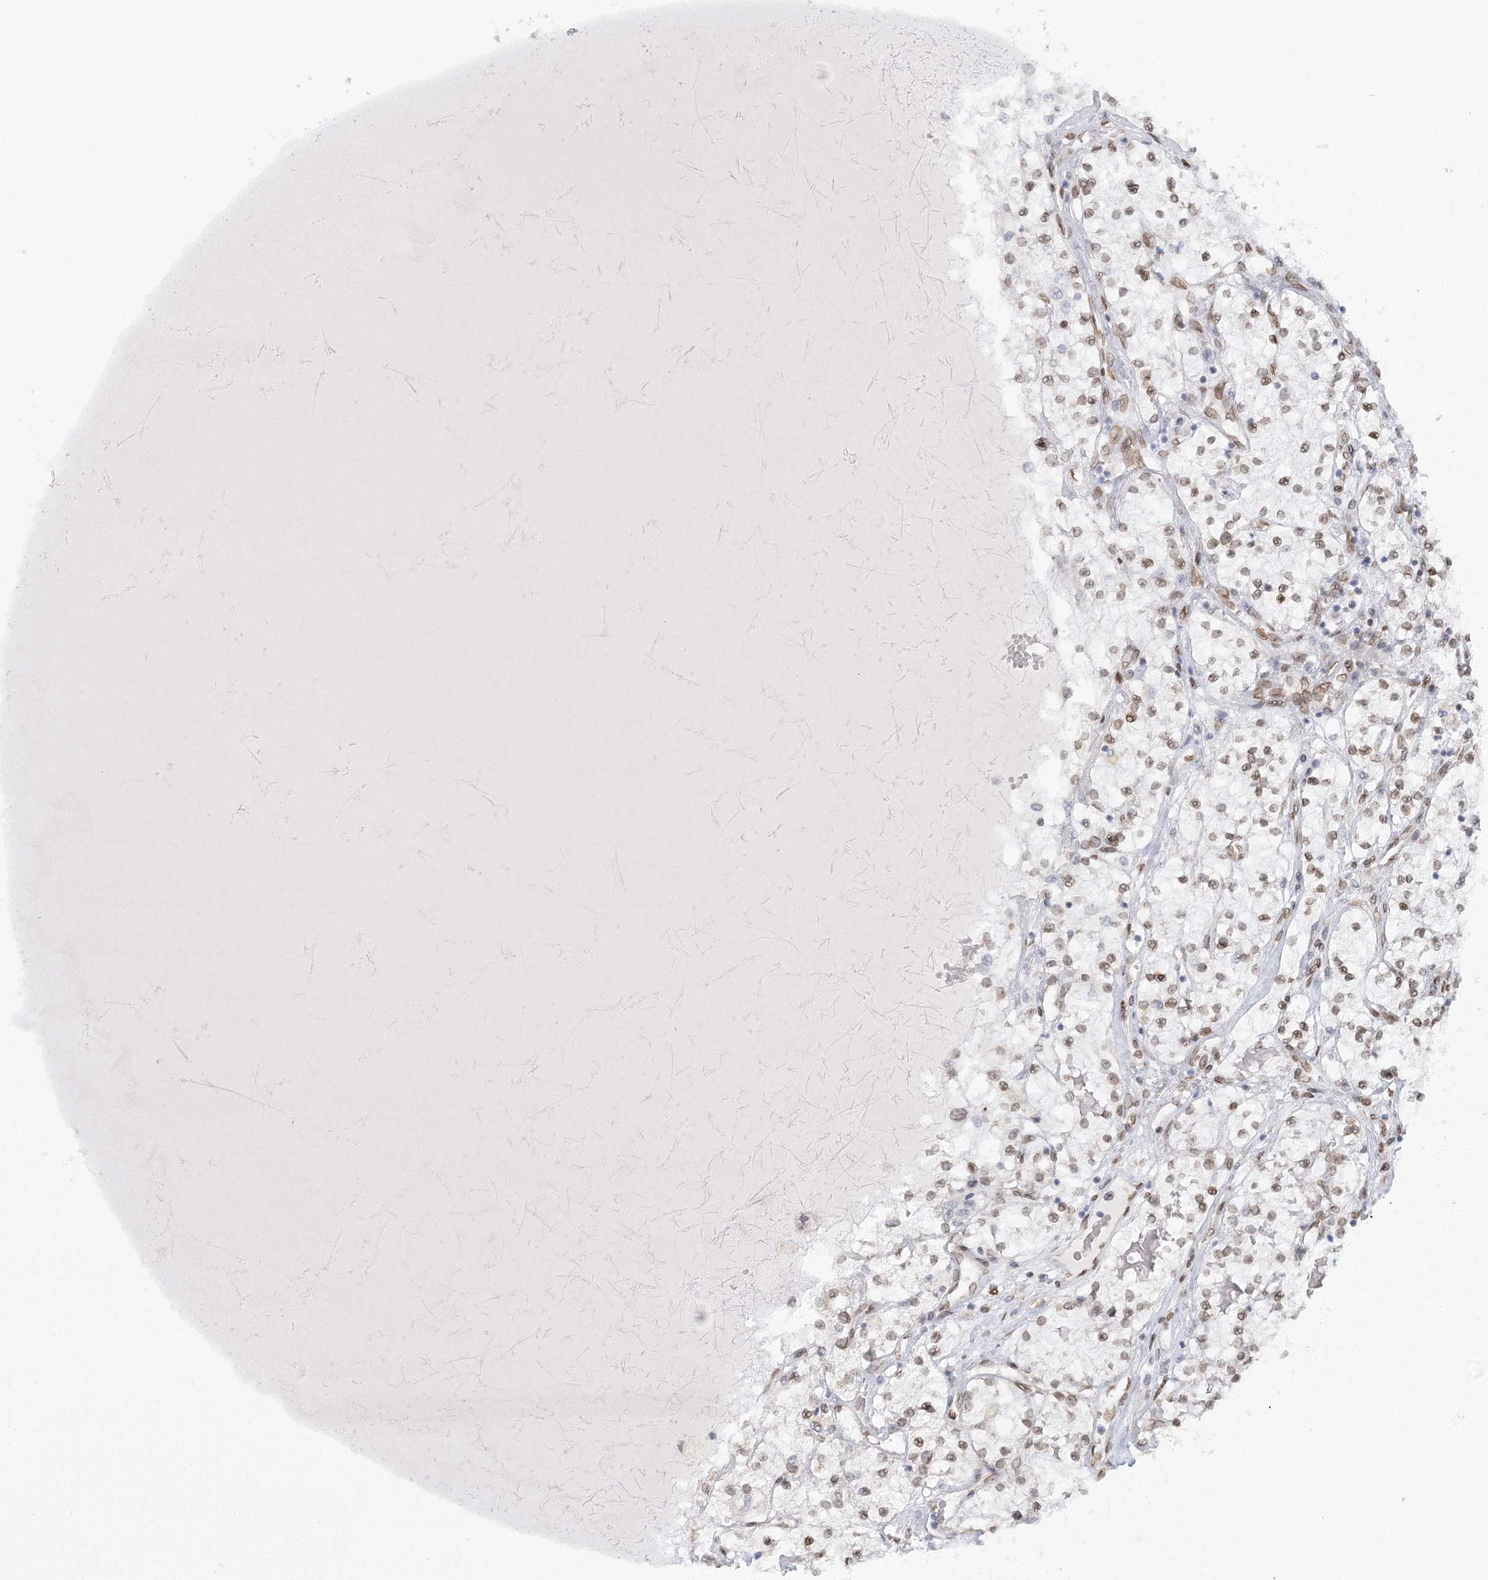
{"staining": {"intensity": "weak", "quantity": ">75%", "location": "nuclear"}, "tissue": "renal cancer", "cell_type": "Tumor cells", "image_type": "cancer", "snomed": [{"axis": "morphology", "description": "Normal tissue, NOS"}, {"axis": "morphology", "description": "Adenocarcinoma, NOS"}, {"axis": "topography", "description": "Kidney"}], "caption": "Immunohistochemical staining of renal adenocarcinoma demonstrates weak nuclear protein positivity in about >75% of tumor cells. Ihc stains the protein of interest in brown and the nuclei are stained blue.", "gene": "VWA5A", "patient": {"sex": "male", "age": 68}}